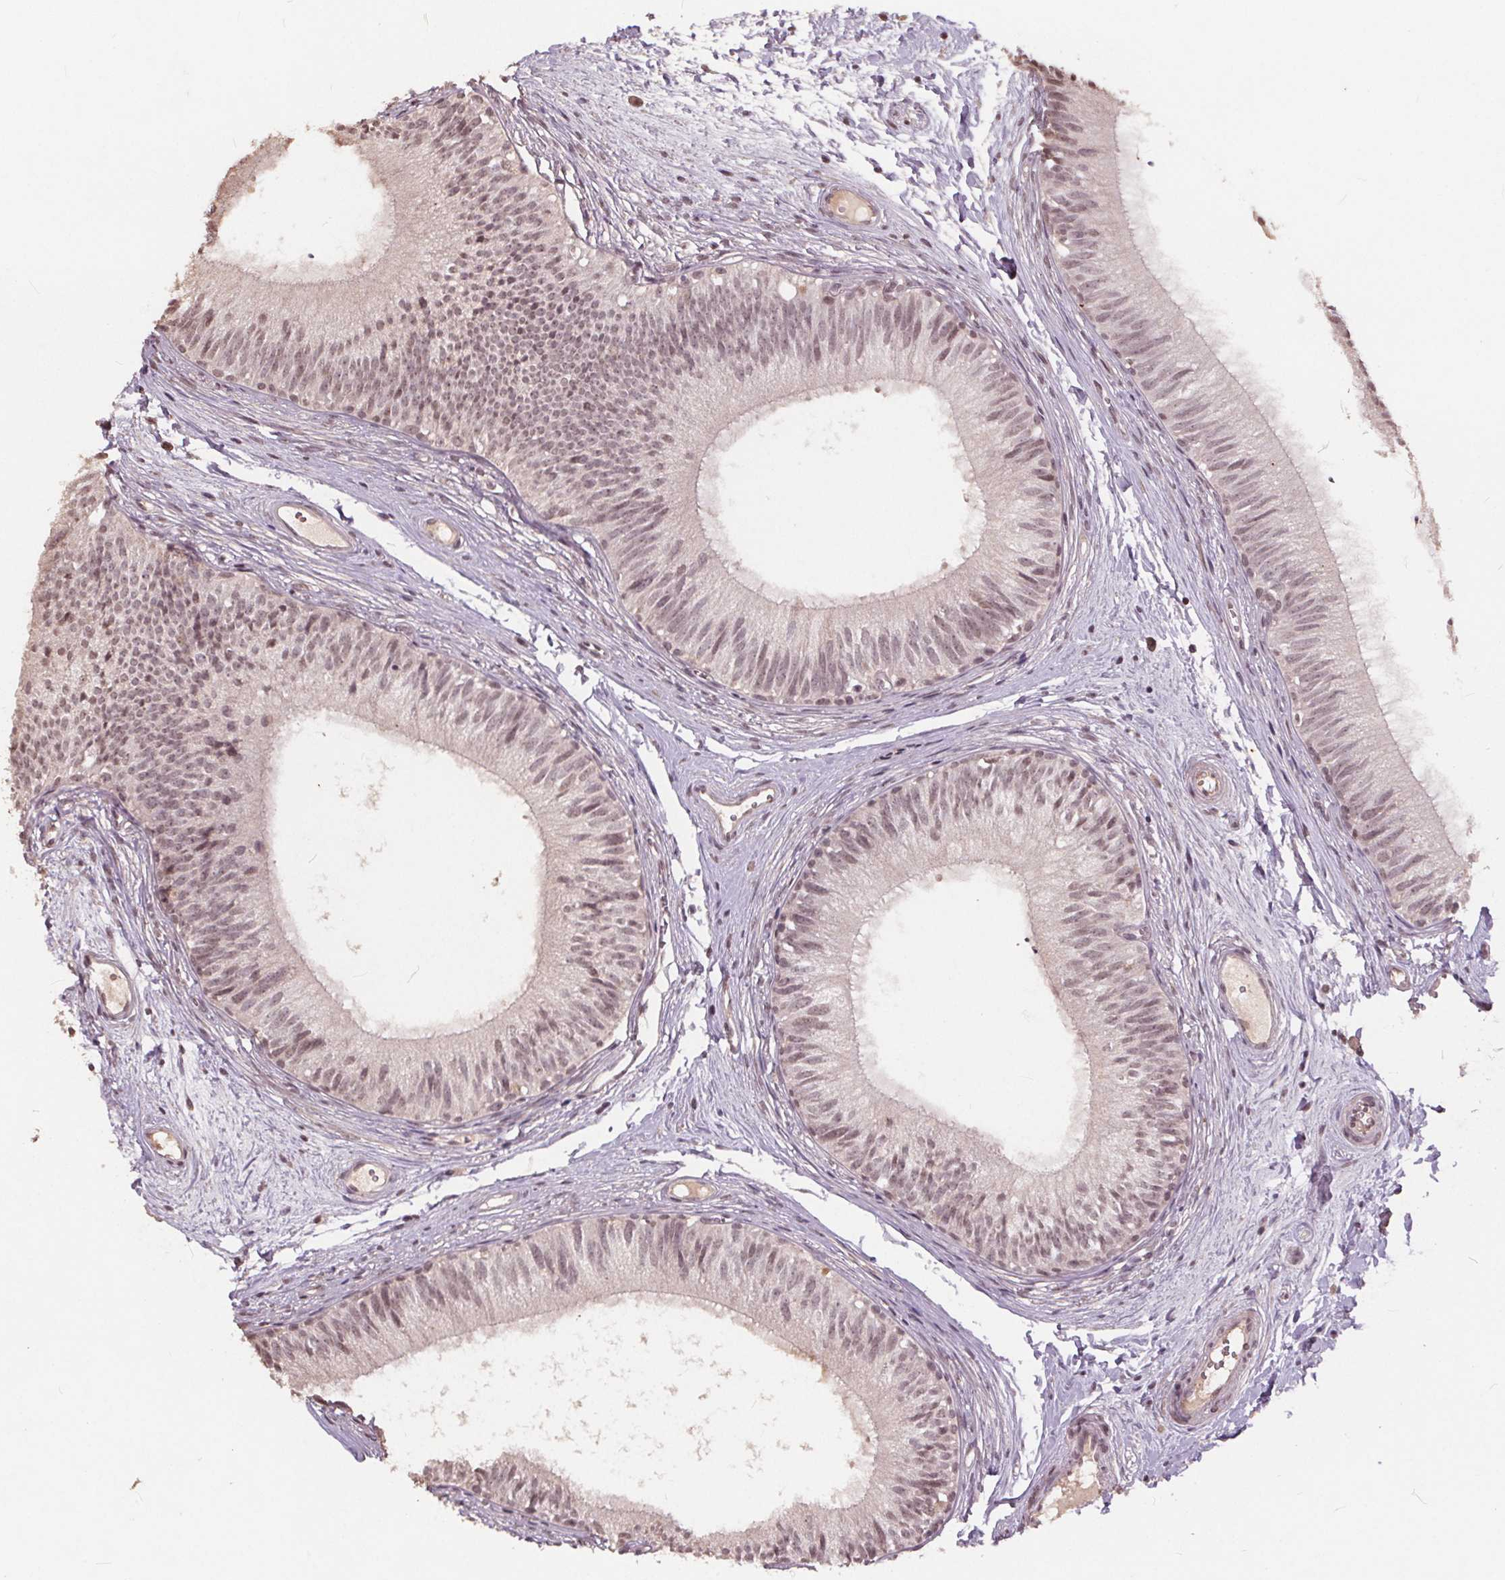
{"staining": {"intensity": "weak", "quantity": ">75%", "location": "nuclear"}, "tissue": "epididymis", "cell_type": "Glandular cells", "image_type": "normal", "snomed": [{"axis": "morphology", "description": "Normal tissue, NOS"}, {"axis": "topography", "description": "Epididymis"}], "caption": "A brown stain highlights weak nuclear expression of a protein in glandular cells of normal human epididymis. The staining was performed using DAB (3,3'-diaminobenzidine) to visualize the protein expression in brown, while the nuclei were stained in blue with hematoxylin (Magnification: 20x).", "gene": "DNMT3B", "patient": {"sex": "male", "age": 29}}